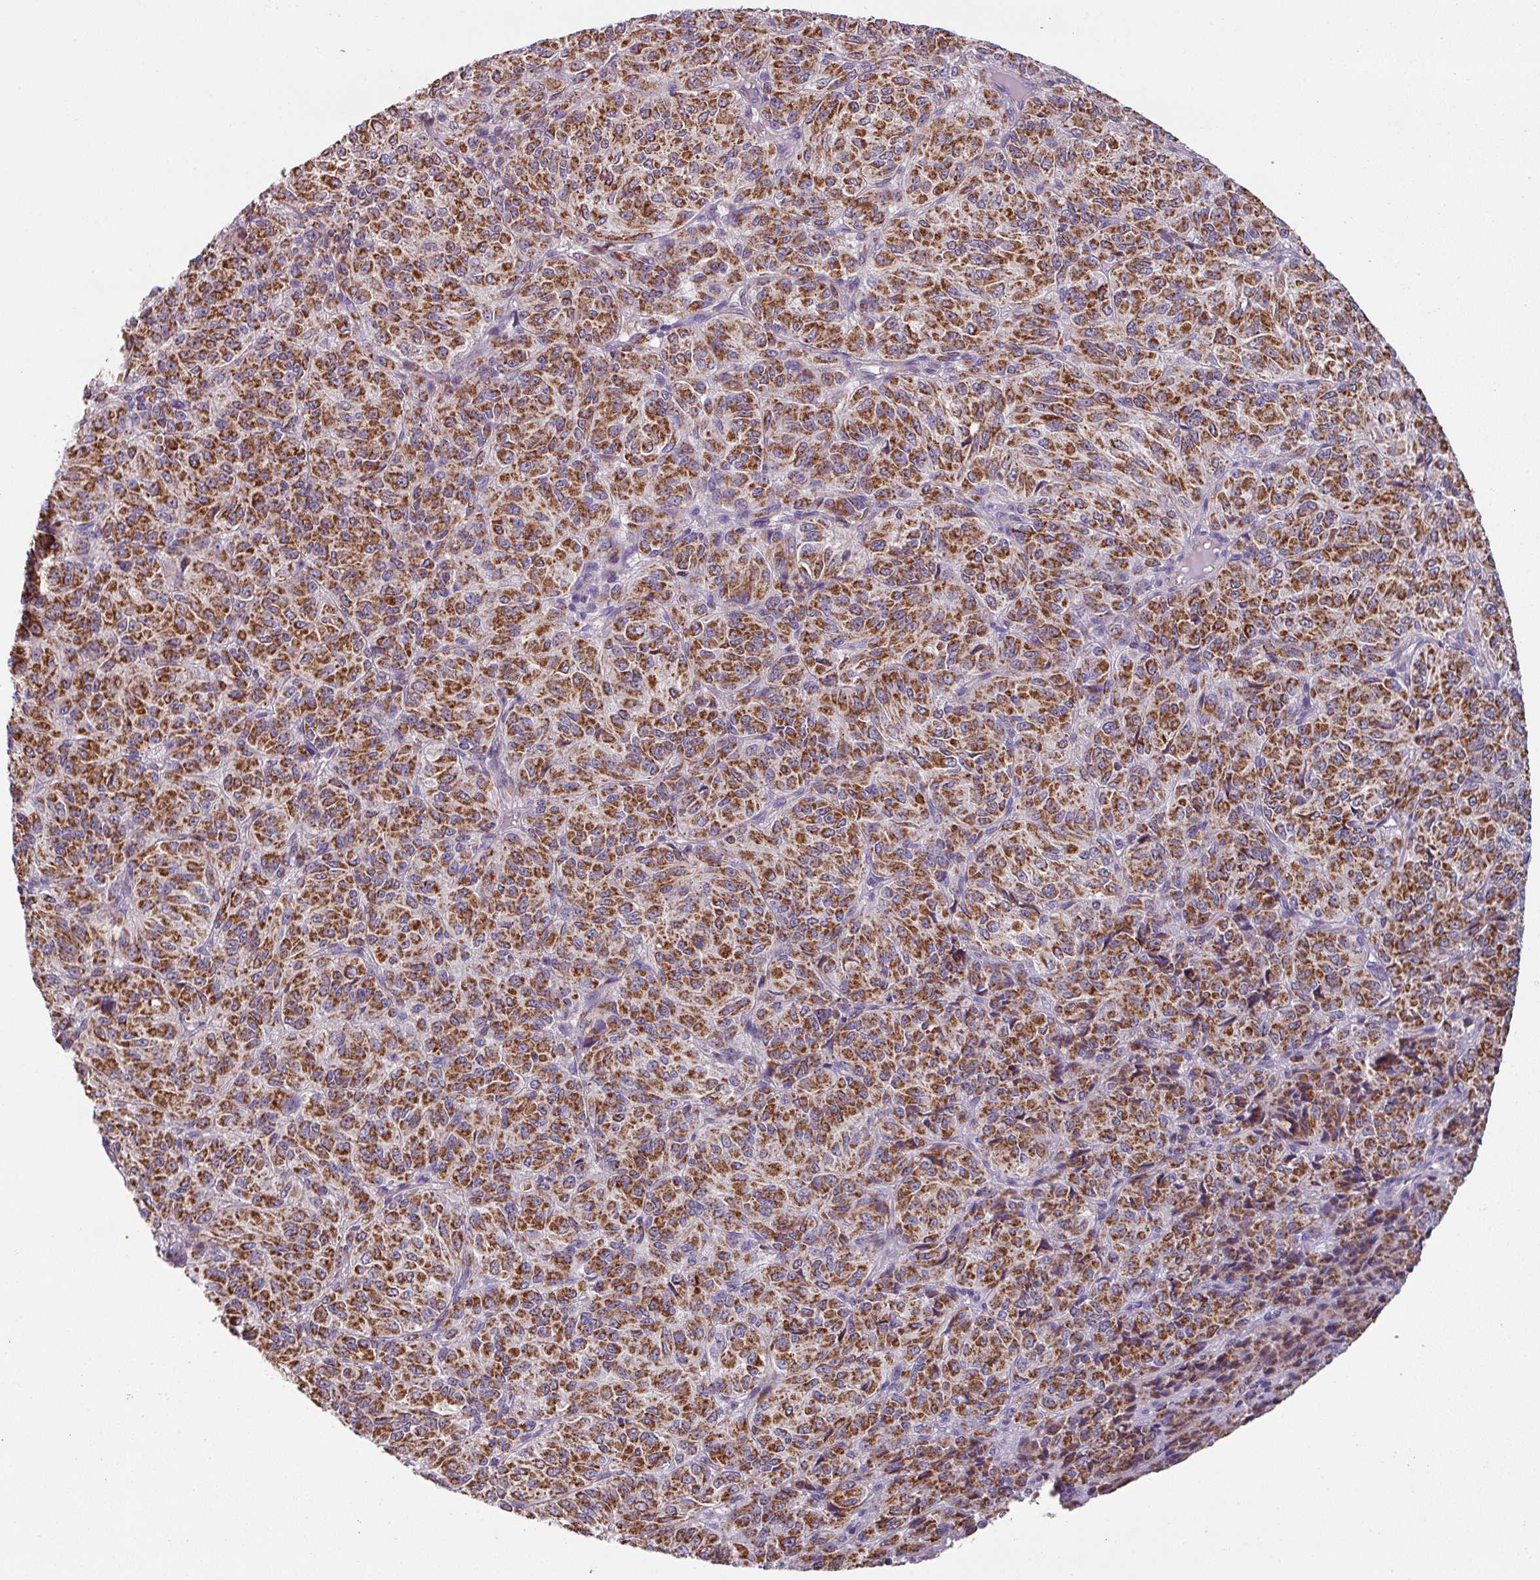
{"staining": {"intensity": "strong", "quantity": ">75%", "location": "cytoplasmic/membranous"}, "tissue": "melanoma", "cell_type": "Tumor cells", "image_type": "cancer", "snomed": [{"axis": "morphology", "description": "Malignant melanoma, Metastatic site"}, {"axis": "topography", "description": "Brain"}], "caption": "Melanoma stained with IHC reveals strong cytoplasmic/membranous expression in approximately >75% of tumor cells.", "gene": "LRRC9", "patient": {"sex": "female", "age": 56}}